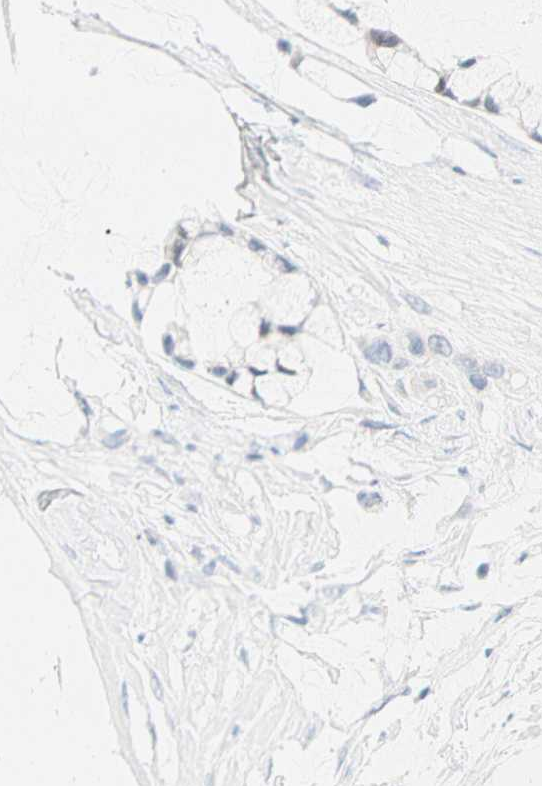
{"staining": {"intensity": "negative", "quantity": "none", "location": "none"}, "tissue": "ovarian cancer", "cell_type": "Tumor cells", "image_type": "cancer", "snomed": [{"axis": "morphology", "description": "Cystadenocarcinoma, mucinous, NOS"}, {"axis": "topography", "description": "Ovary"}], "caption": "A high-resolution photomicrograph shows immunohistochemistry staining of ovarian cancer (mucinous cystadenocarcinoma), which shows no significant staining in tumor cells.", "gene": "SELENBP1", "patient": {"sex": "female", "age": 39}}